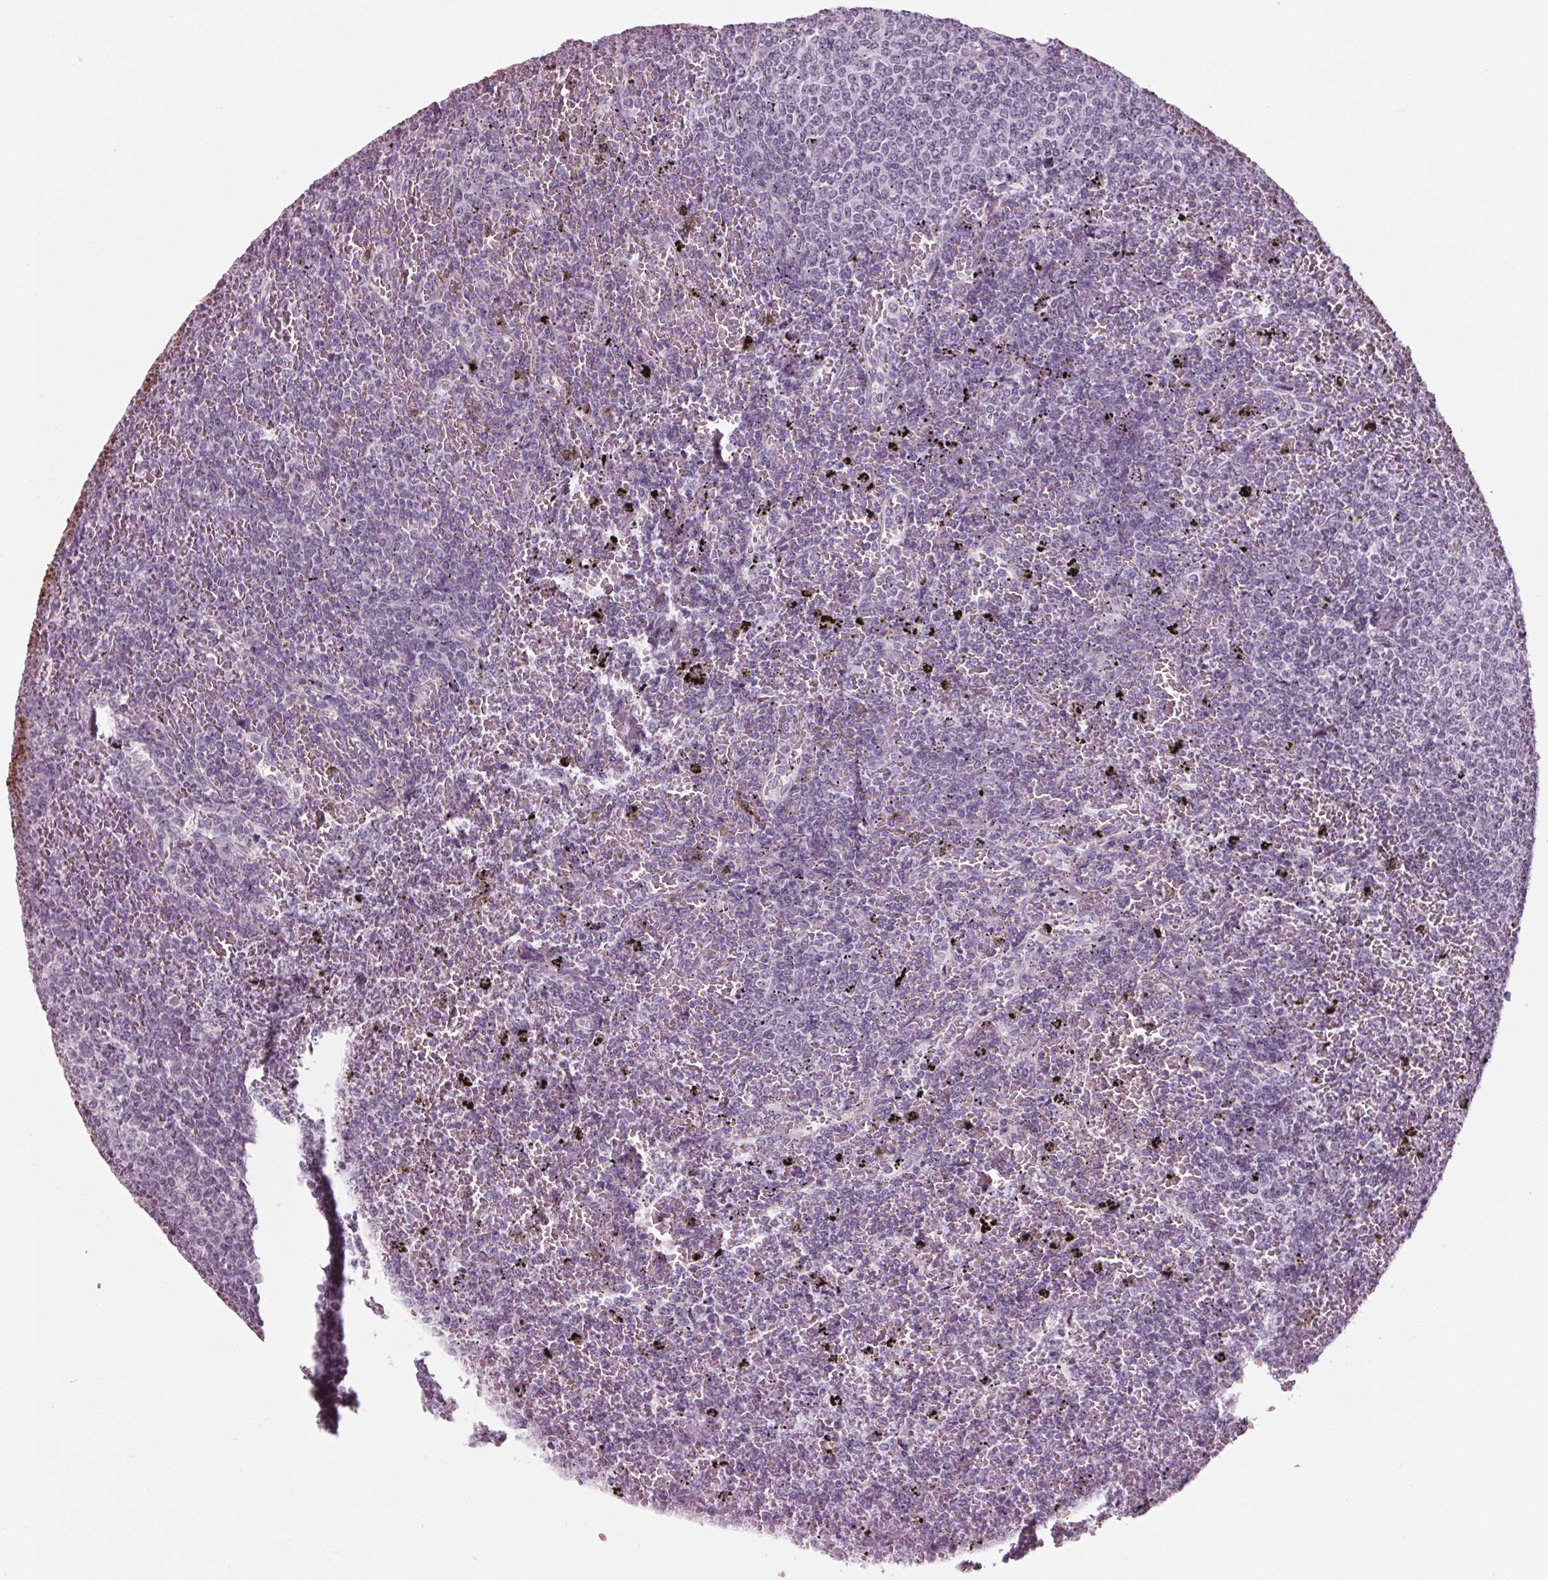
{"staining": {"intensity": "negative", "quantity": "none", "location": "none"}, "tissue": "lymphoma", "cell_type": "Tumor cells", "image_type": "cancer", "snomed": [{"axis": "morphology", "description": "Malignant lymphoma, non-Hodgkin's type, Low grade"}, {"axis": "topography", "description": "Spleen"}], "caption": "This image is of lymphoma stained with immunohistochemistry (IHC) to label a protein in brown with the nuclei are counter-stained blue. There is no positivity in tumor cells.", "gene": "TNNC2", "patient": {"sex": "female", "age": 77}}